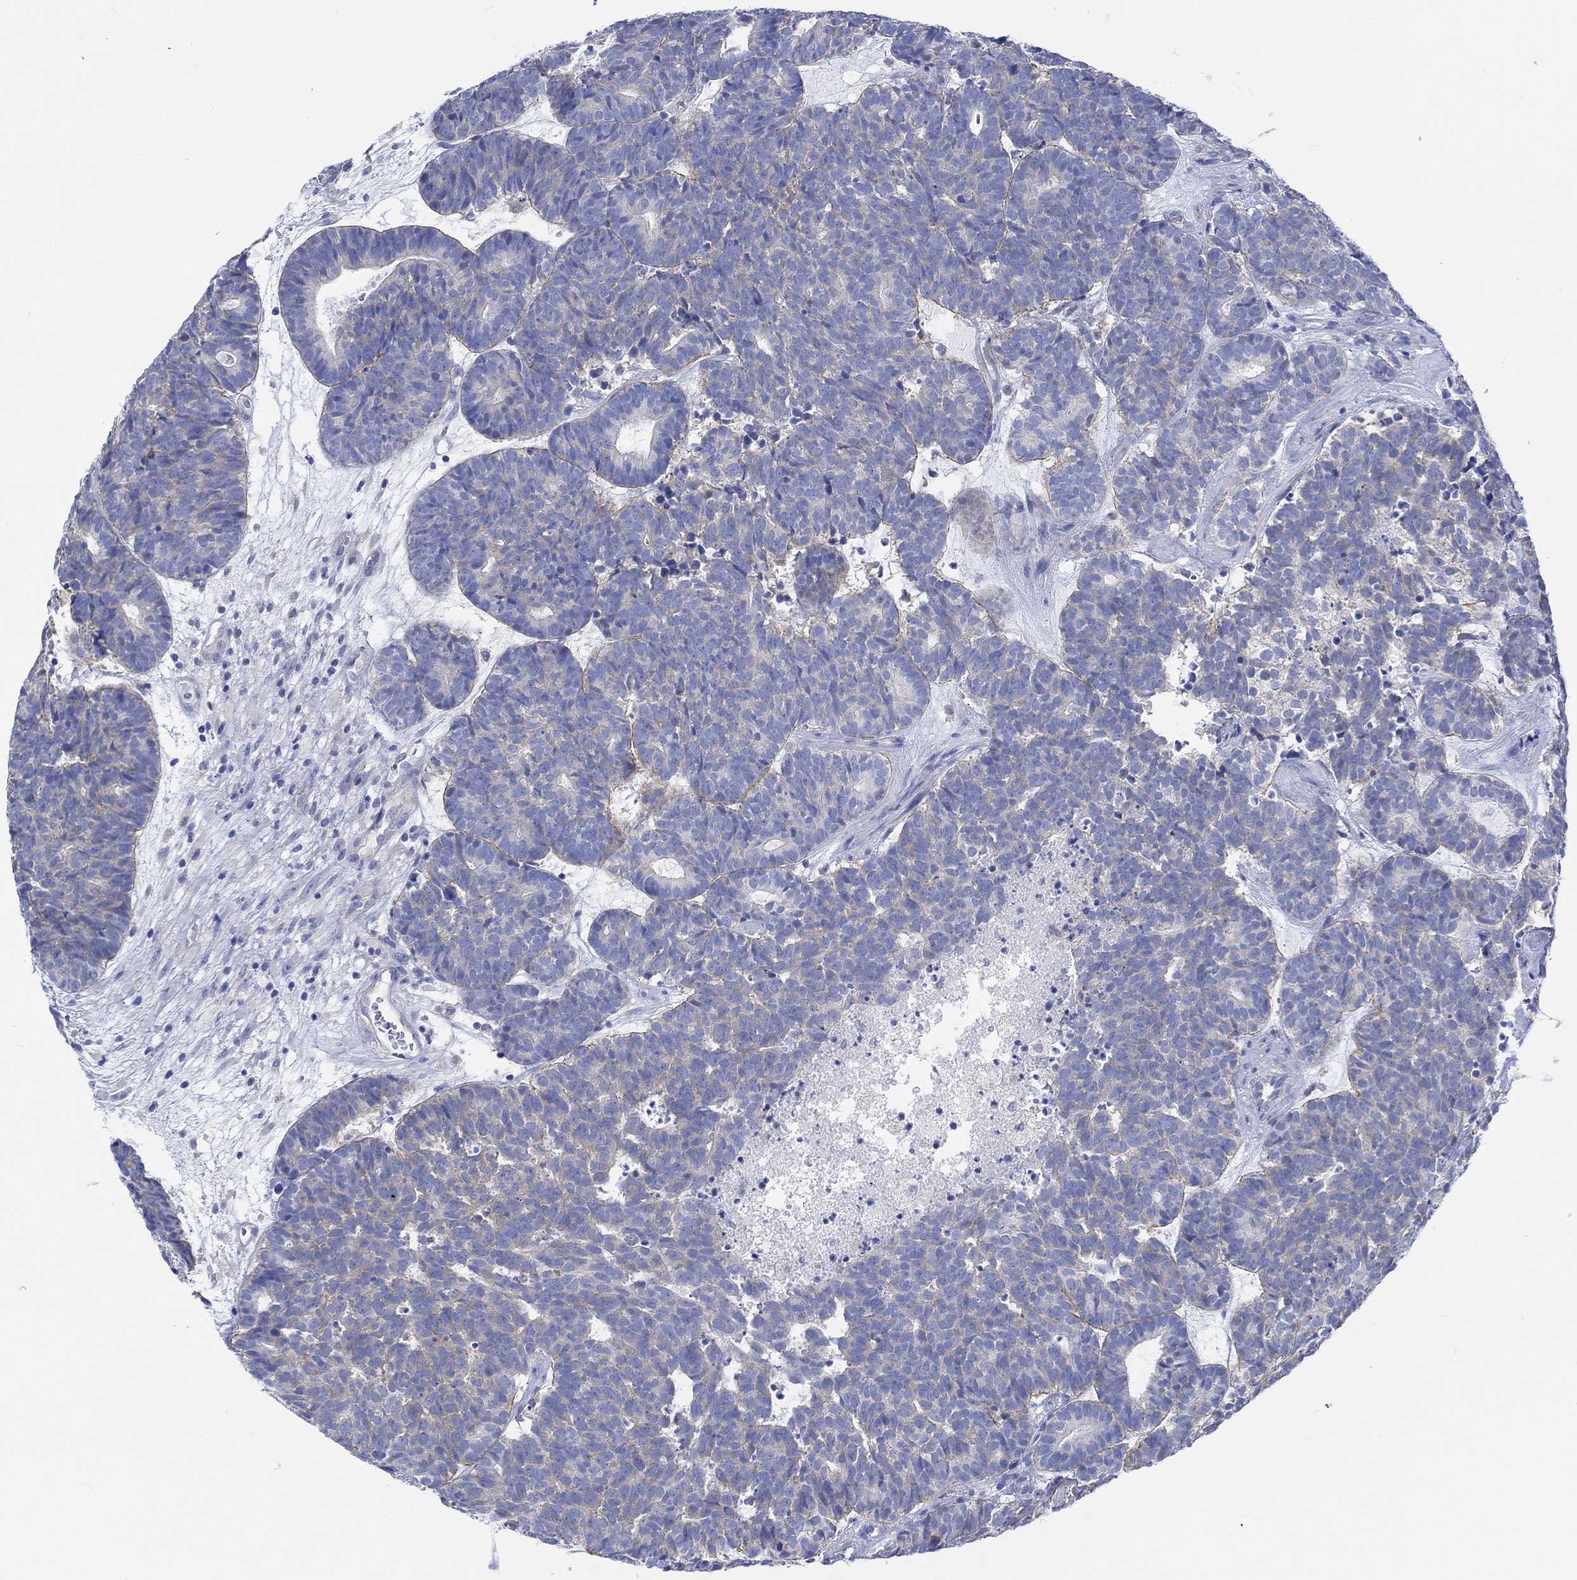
{"staining": {"intensity": "negative", "quantity": "none", "location": "none"}, "tissue": "head and neck cancer", "cell_type": "Tumor cells", "image_type": "cancer", "snomed": [{"axis": "morphology", "description": "Adenocarcinoma, NOS"}, {"axis": "topography", "description": "Head-Neck"}], "caption": "Immunohistochemistry (IHC) photomicrograph of neoplastic tissue: adenocarcinoma (head and neck) stained with DAB (3,3'-diaminobenzidine) shows no significant protein expression in tumor cells.", "gene": "REEP6", "patient": {"sex": "female", "age": 81}}